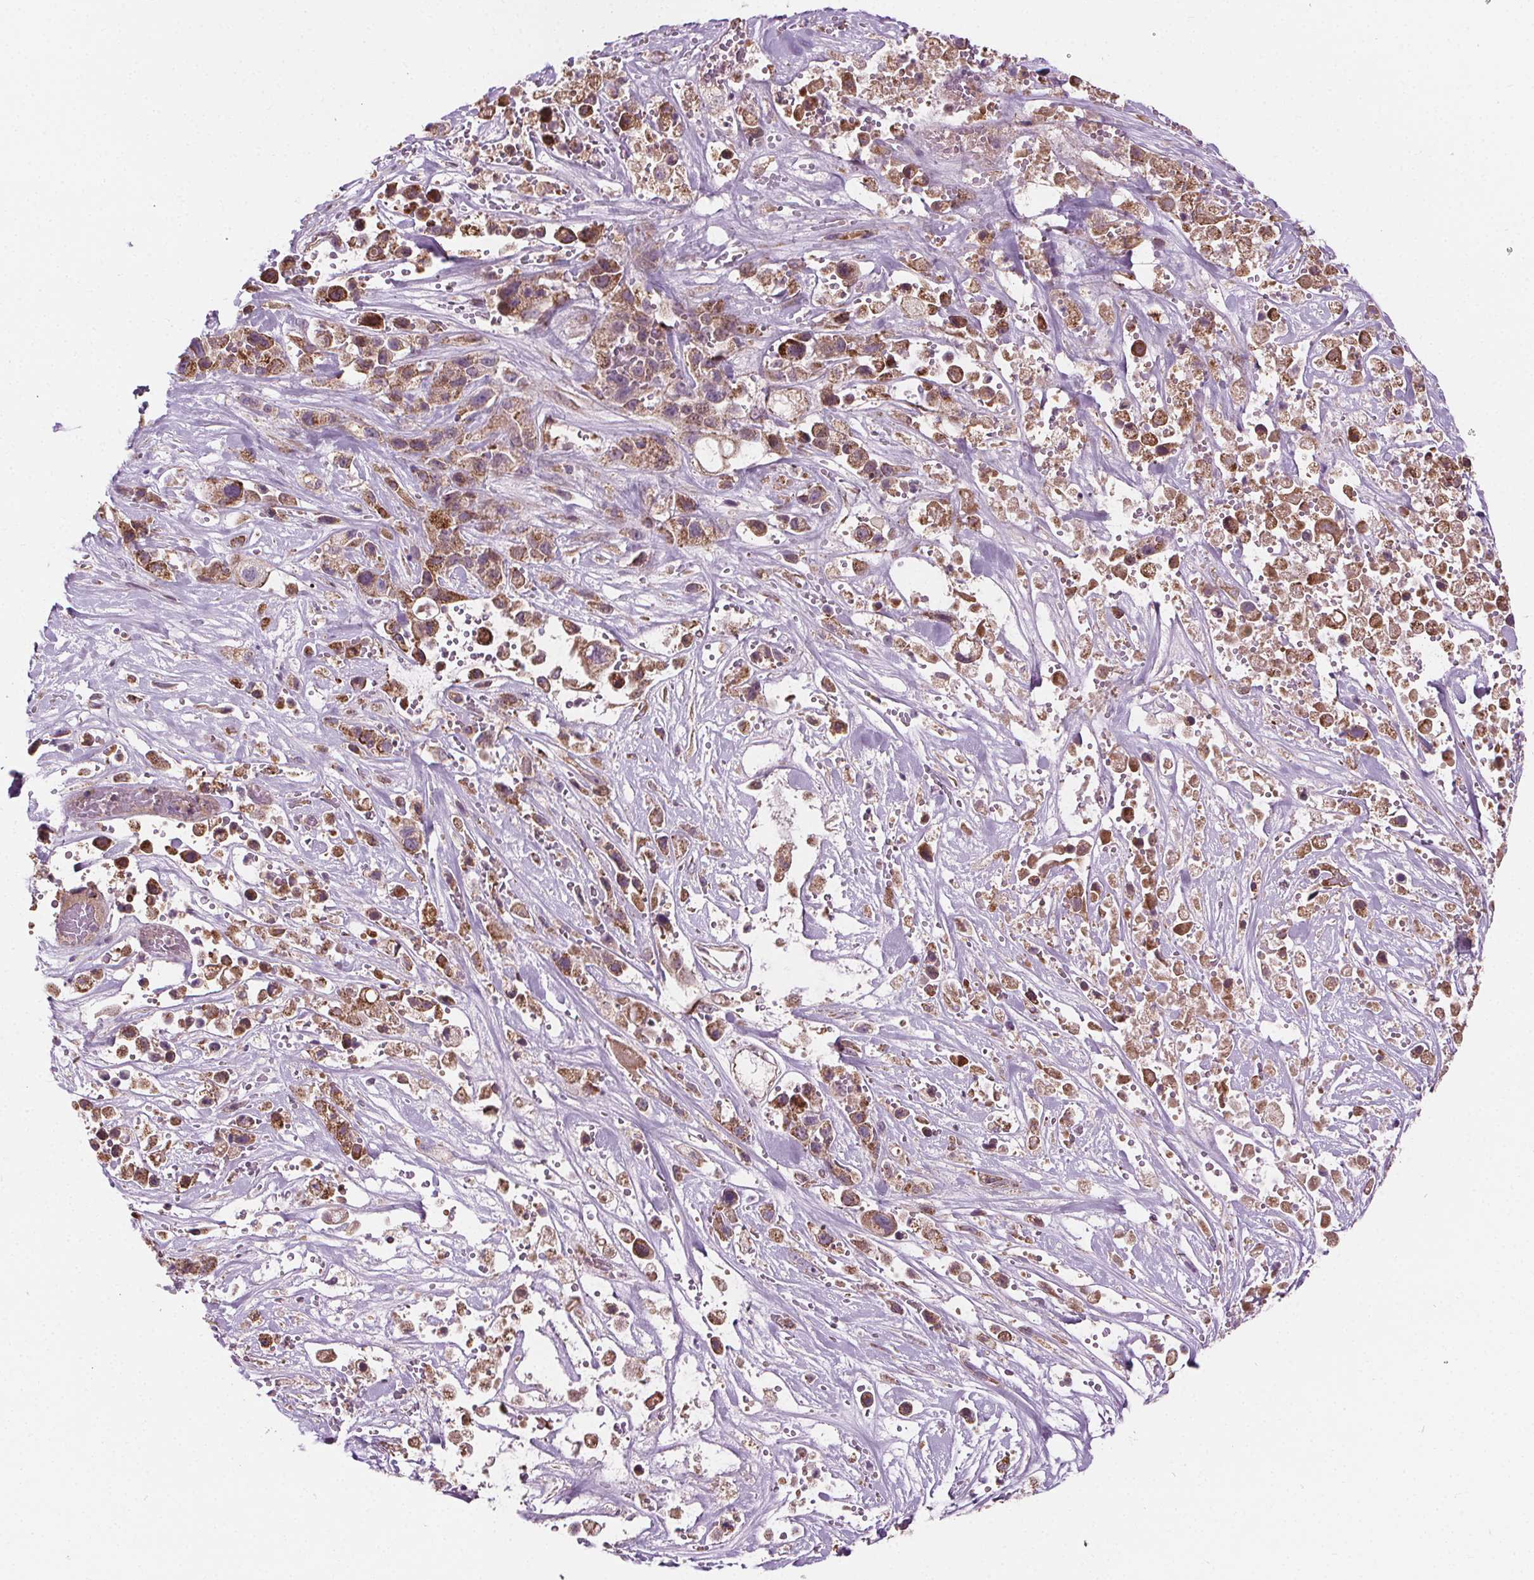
{"staining": {"intensity": "moderate", "quantity": ">75%", "location": "cytoplasmic/membranous"}, "tissue": "pancreatic cancer", "cell_type": "Tumor cells", "image_type": "cancer", "snomed": [{"axis": "morphology", "description": "Adenocarcinoma, NOS"}, {"axis": "topography", "description": "Pancreas"}], "caption": "The image displays immunohistochemical staining of pancreatic adenocarcinoma. There is moderate cytoplasmic/membranous expression is identified in approximately >75% of tumor cells.", "gene": "GOLT1B", "patient": {"sex": "male", "age": 44}}